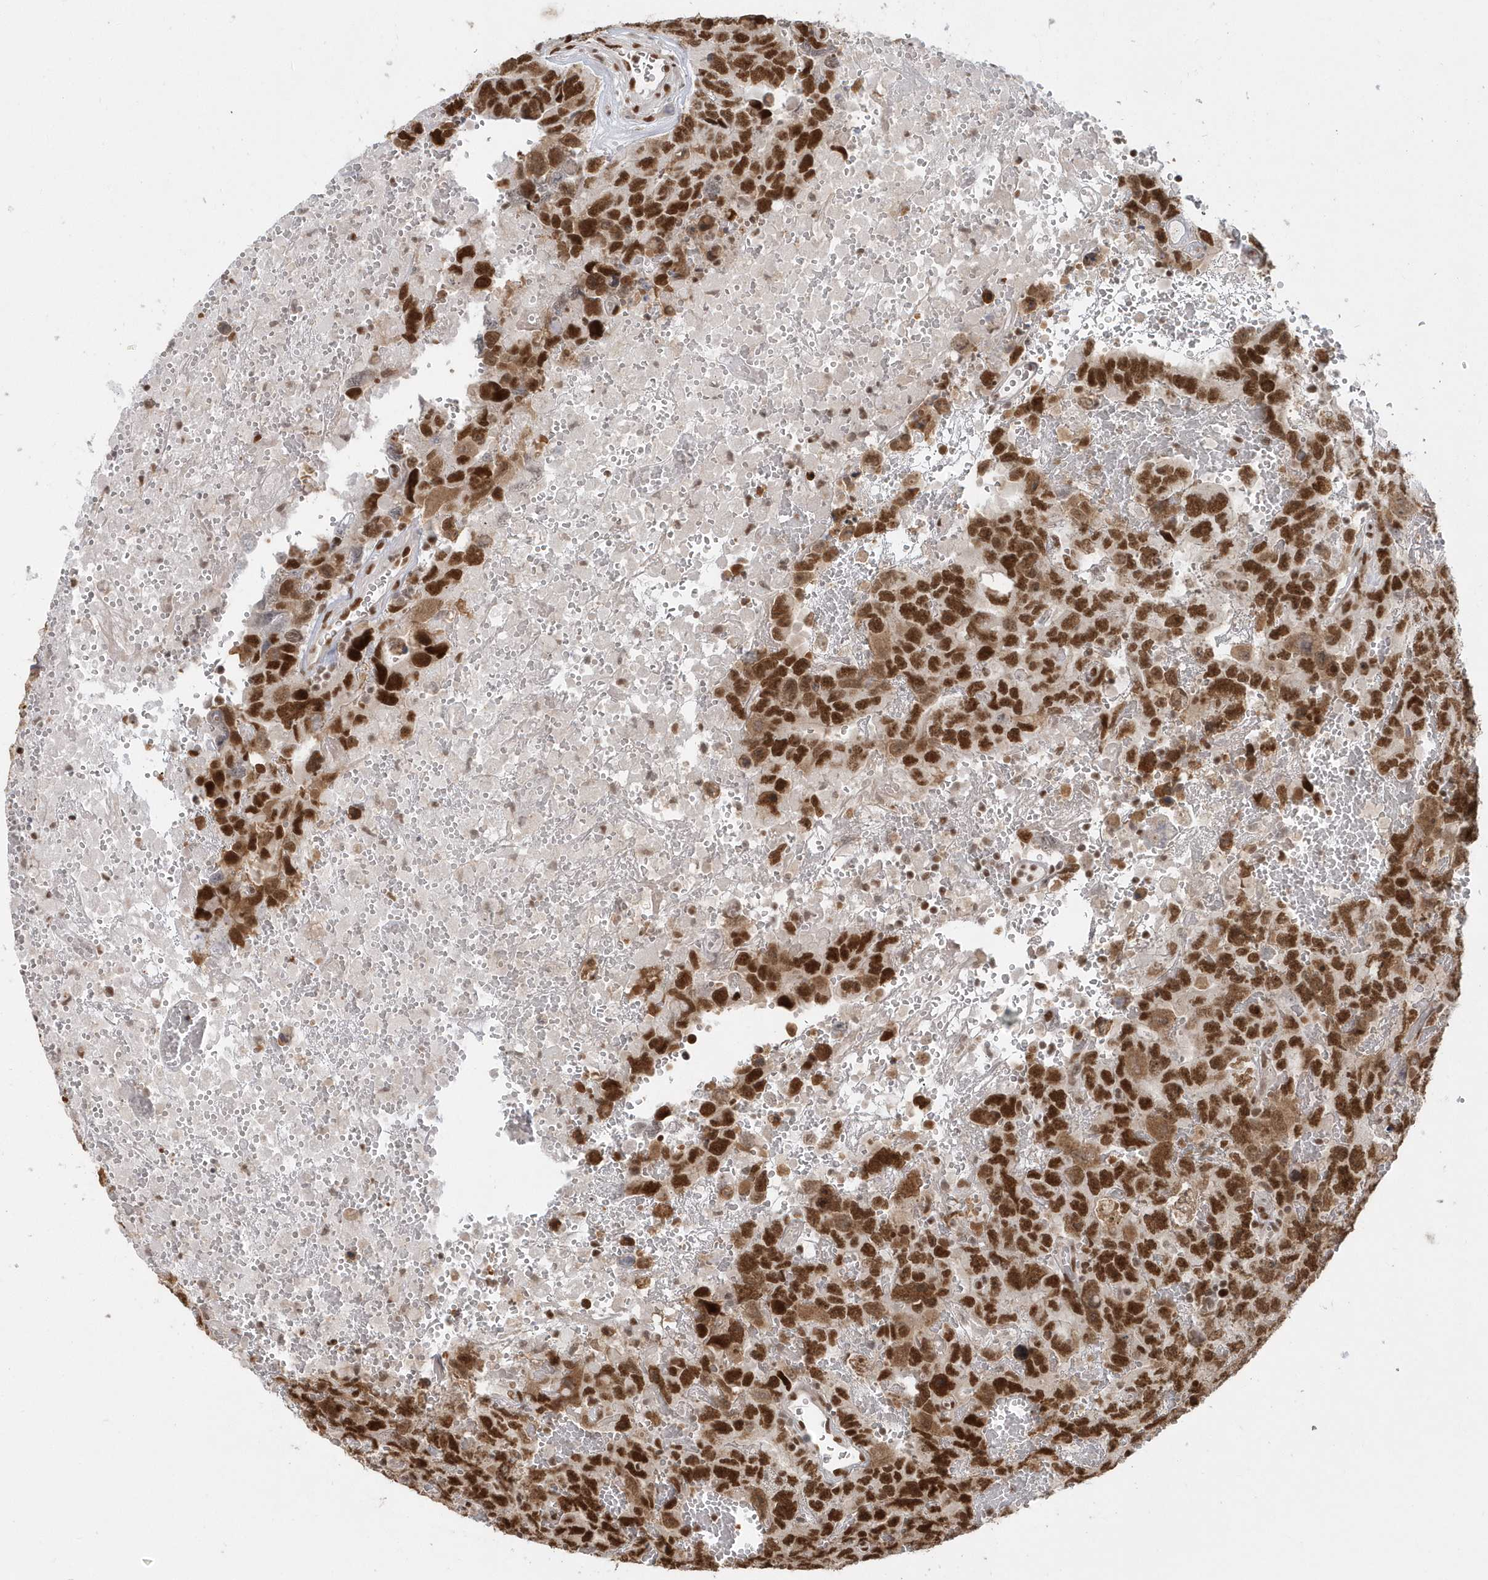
{"staining": {"intensity": "strong", "quantity": ">75%", "location": "nuclear"}, "tissue": "testis cancer", "cell_type": "Tumor cells", "image_type": "cancer", "snomed": [{"axis": "morphology", "description": "Carcinoma, Embryonal, NOS"}, {"axis": "topography", "description": "Testis"}], "caption": "Immunohistochemistry (DAB) staining of testis cancer exhibits strong nuclear protein staining in about >75% of tumor cells. (DAB (3,3'-diaminobenzidine) = brown stain, brightfield microscopy at high magnification).", "gene": "SEPHS1", "patient": {"sex": "male", "age": 45}}